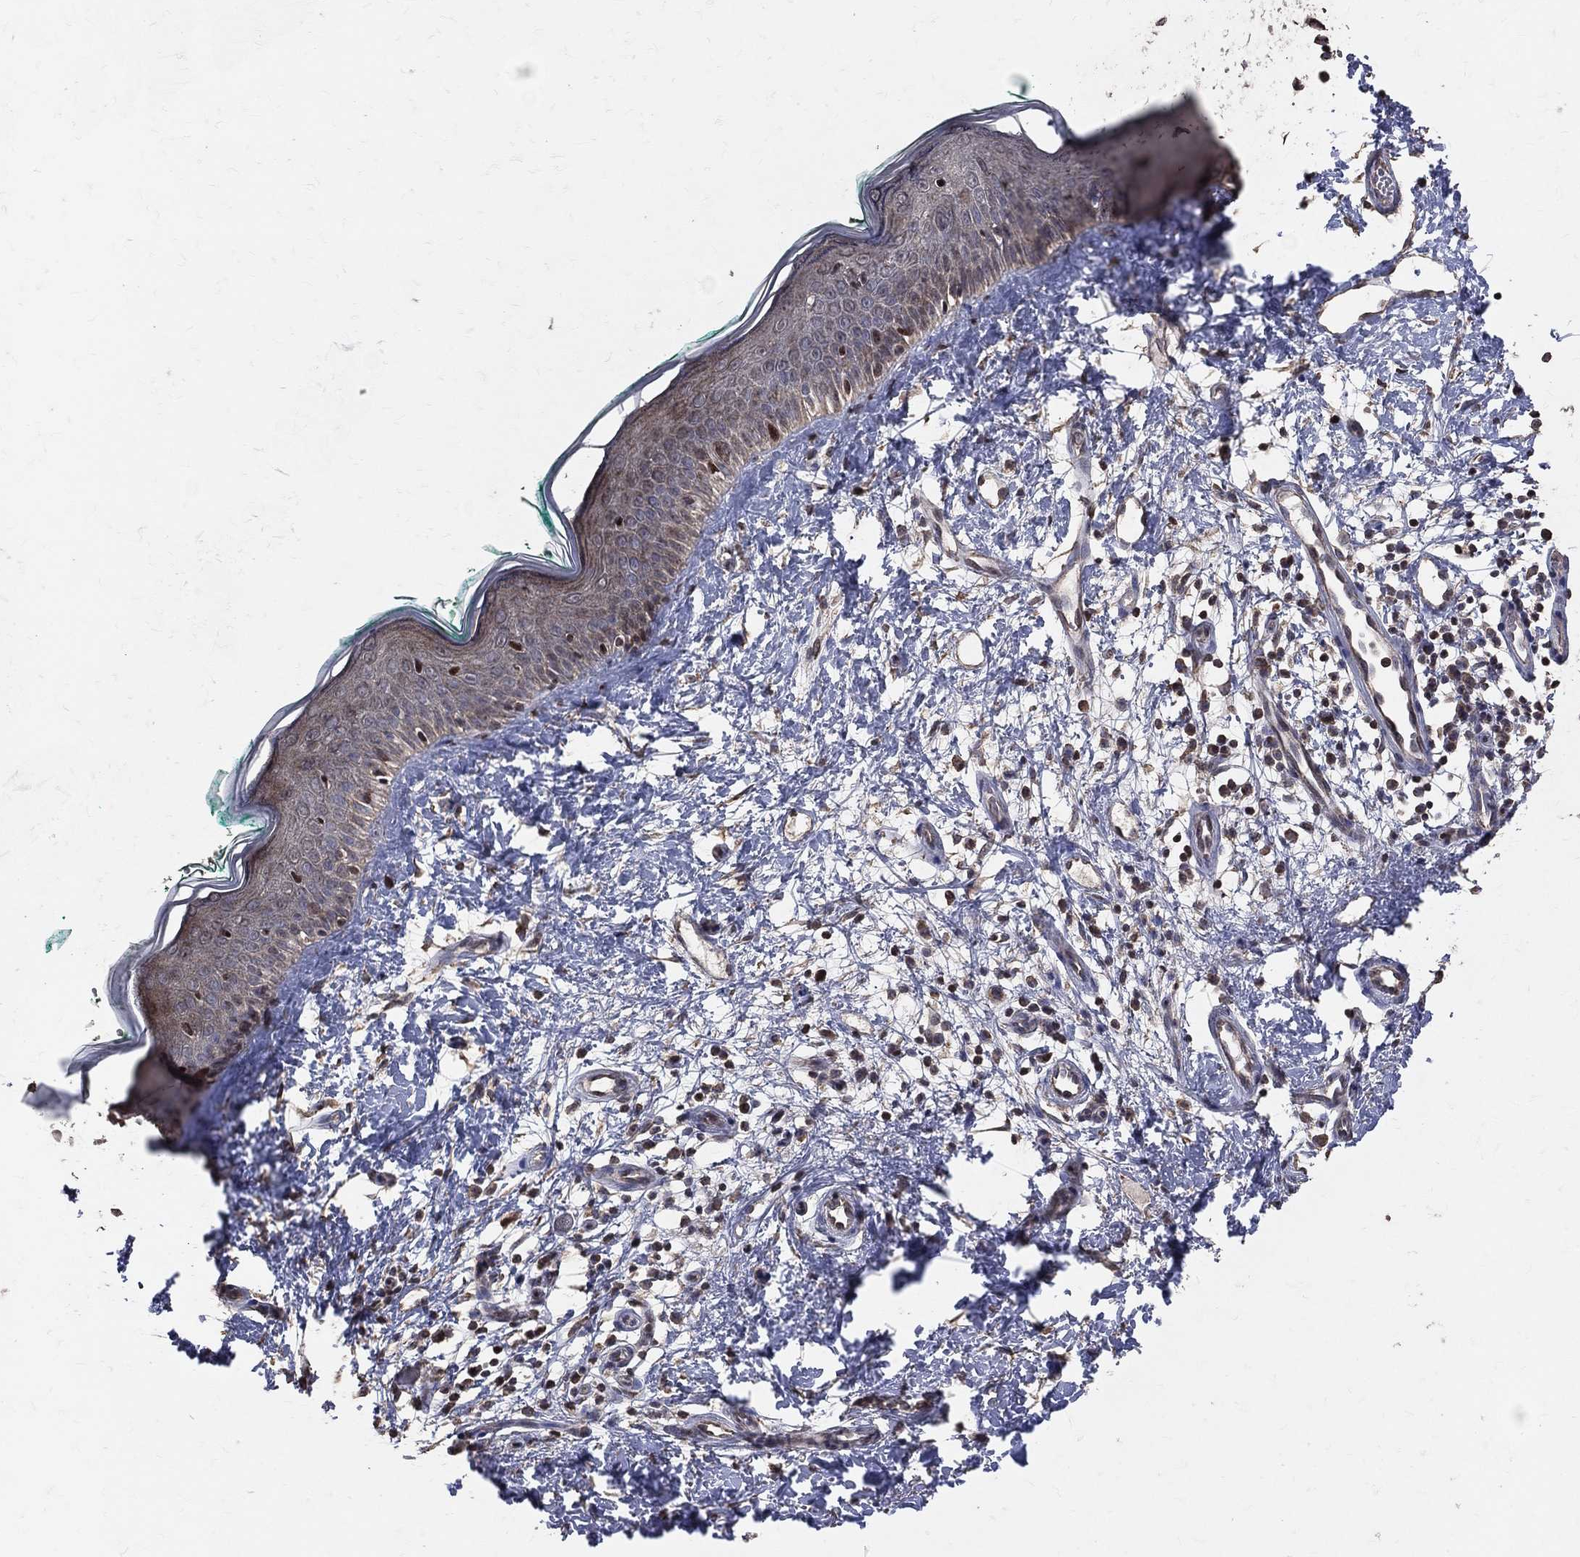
{"staining": {"intensity": "negative", "quantity": "none", "location": "none"}, "tissue": "skin", "cell_type": "Fibroblasts", "image_type": "normal", "snomed": [{"axis": "morphology", "description": "Normal tissue, NOS"}, {"axis": "morphology", "description": "Basal cell carcinoma"}, {"axis": "topography", "description": "Skin"}], "caption": "Immunohistochemical staining of unremarkable human skin exhibits no significant expression in fibroblasts. (DAB (3,3'-diaminobenzidine) immunohistochemistry (IHC), high magnification).", "gene": "LY6K", "patient": {"sex": "male", "age": 33}}